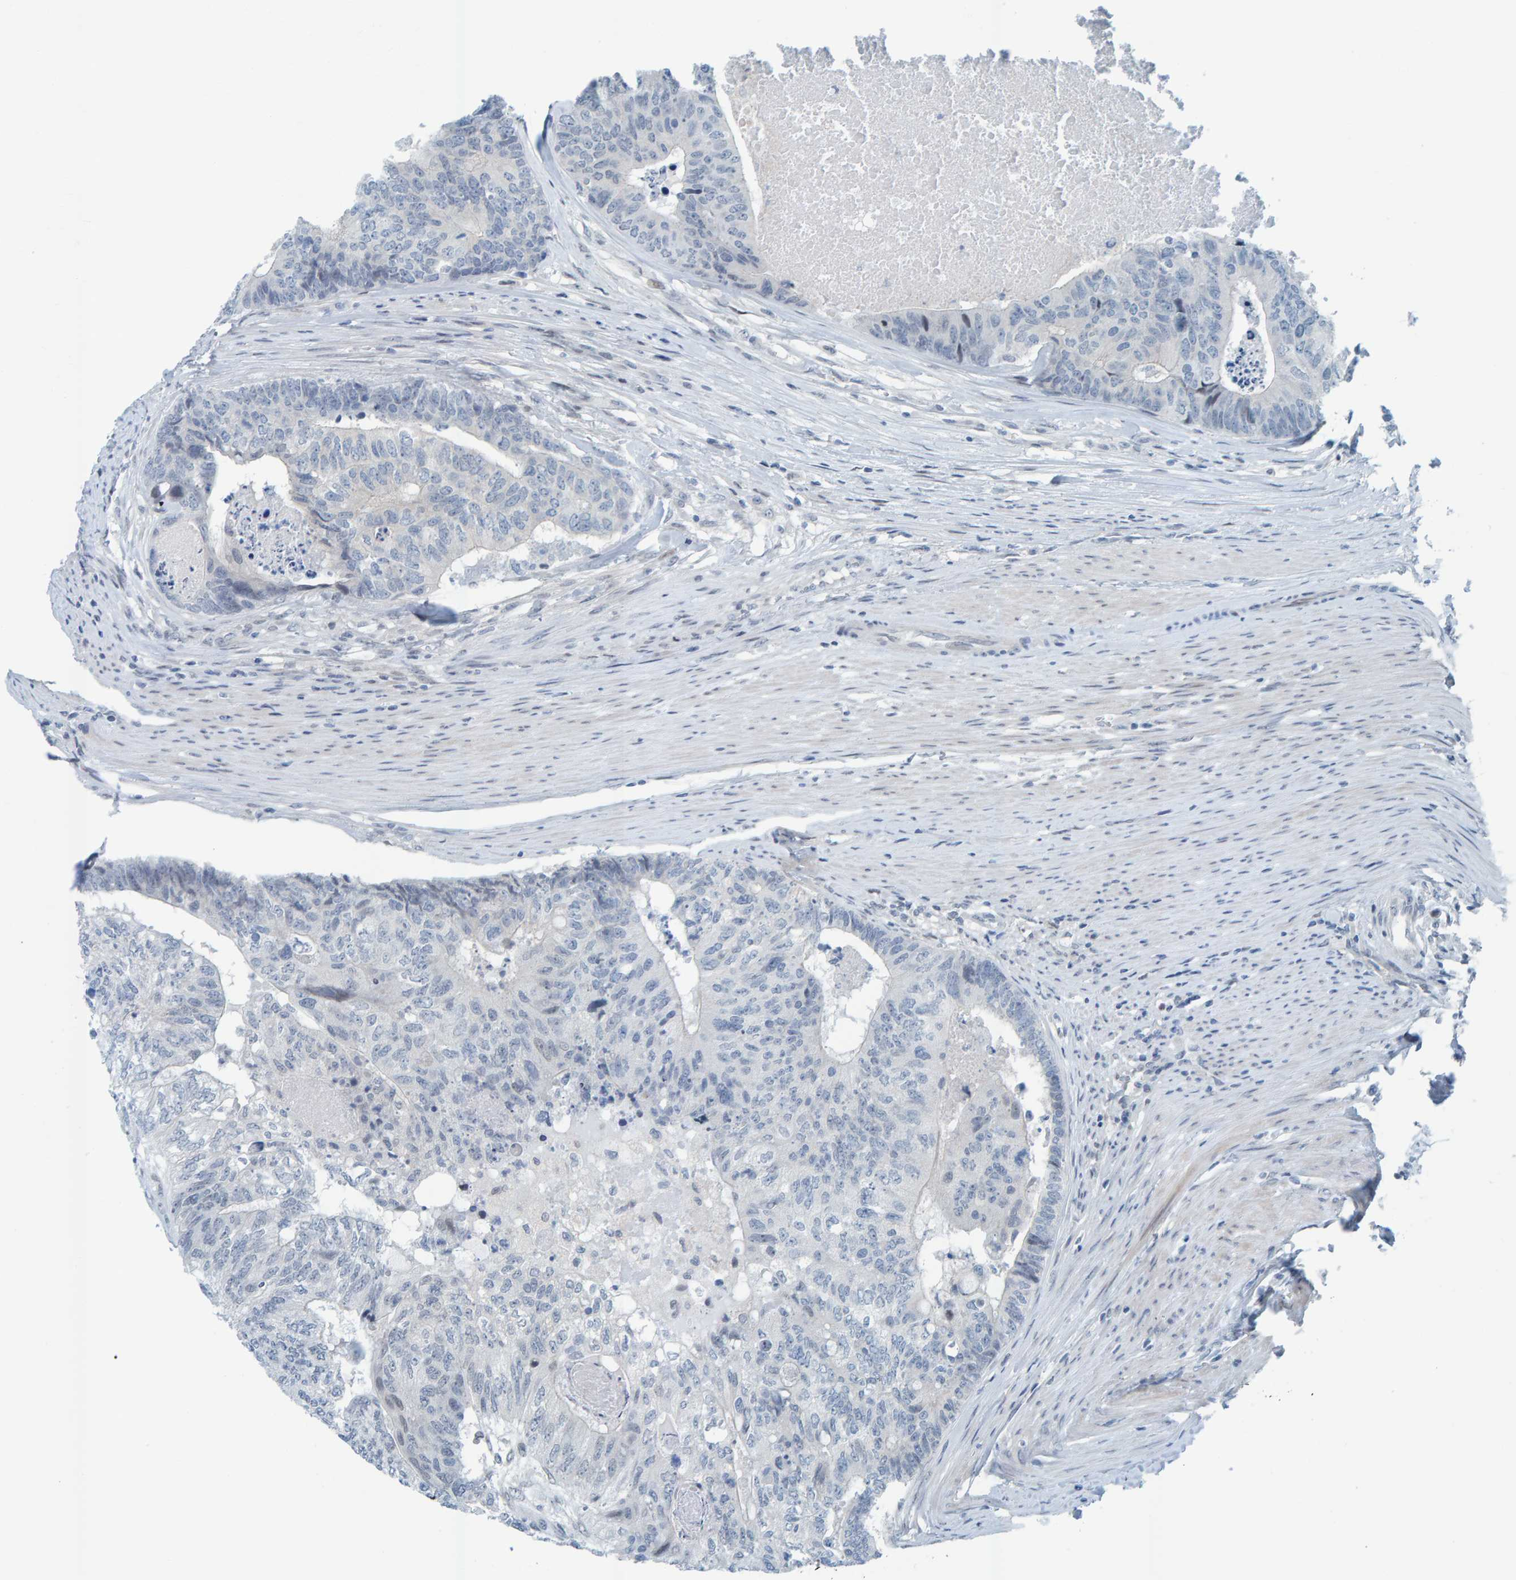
{"staining": {"intensity": "weak", "quantity": "<25%", "location": "cytoplasmic/membranous,nuclear"}, "tissue": "colorectal cancer", "cell_type": "Tumor cells", "image_type": "cancer", "snomed": [{"axis": "morphology", "description": "Adenocarcinoma, NOS"}, {"axis": "topography", "description": "Colon"}], "caption": "Immunohistochemistry (IHC) of human colorectal cancer (adenocarcinoma) exhibits no expression in tumor cells. The staining was performed using DAB (3,3'-diaminobenzidine) to visualize the protein expression in brown, while the nuclei were stained in blue with hematoxylin (Magnification: 20x).", "gene": "CNP", "patient": {"sex": "female", "age": 67}}